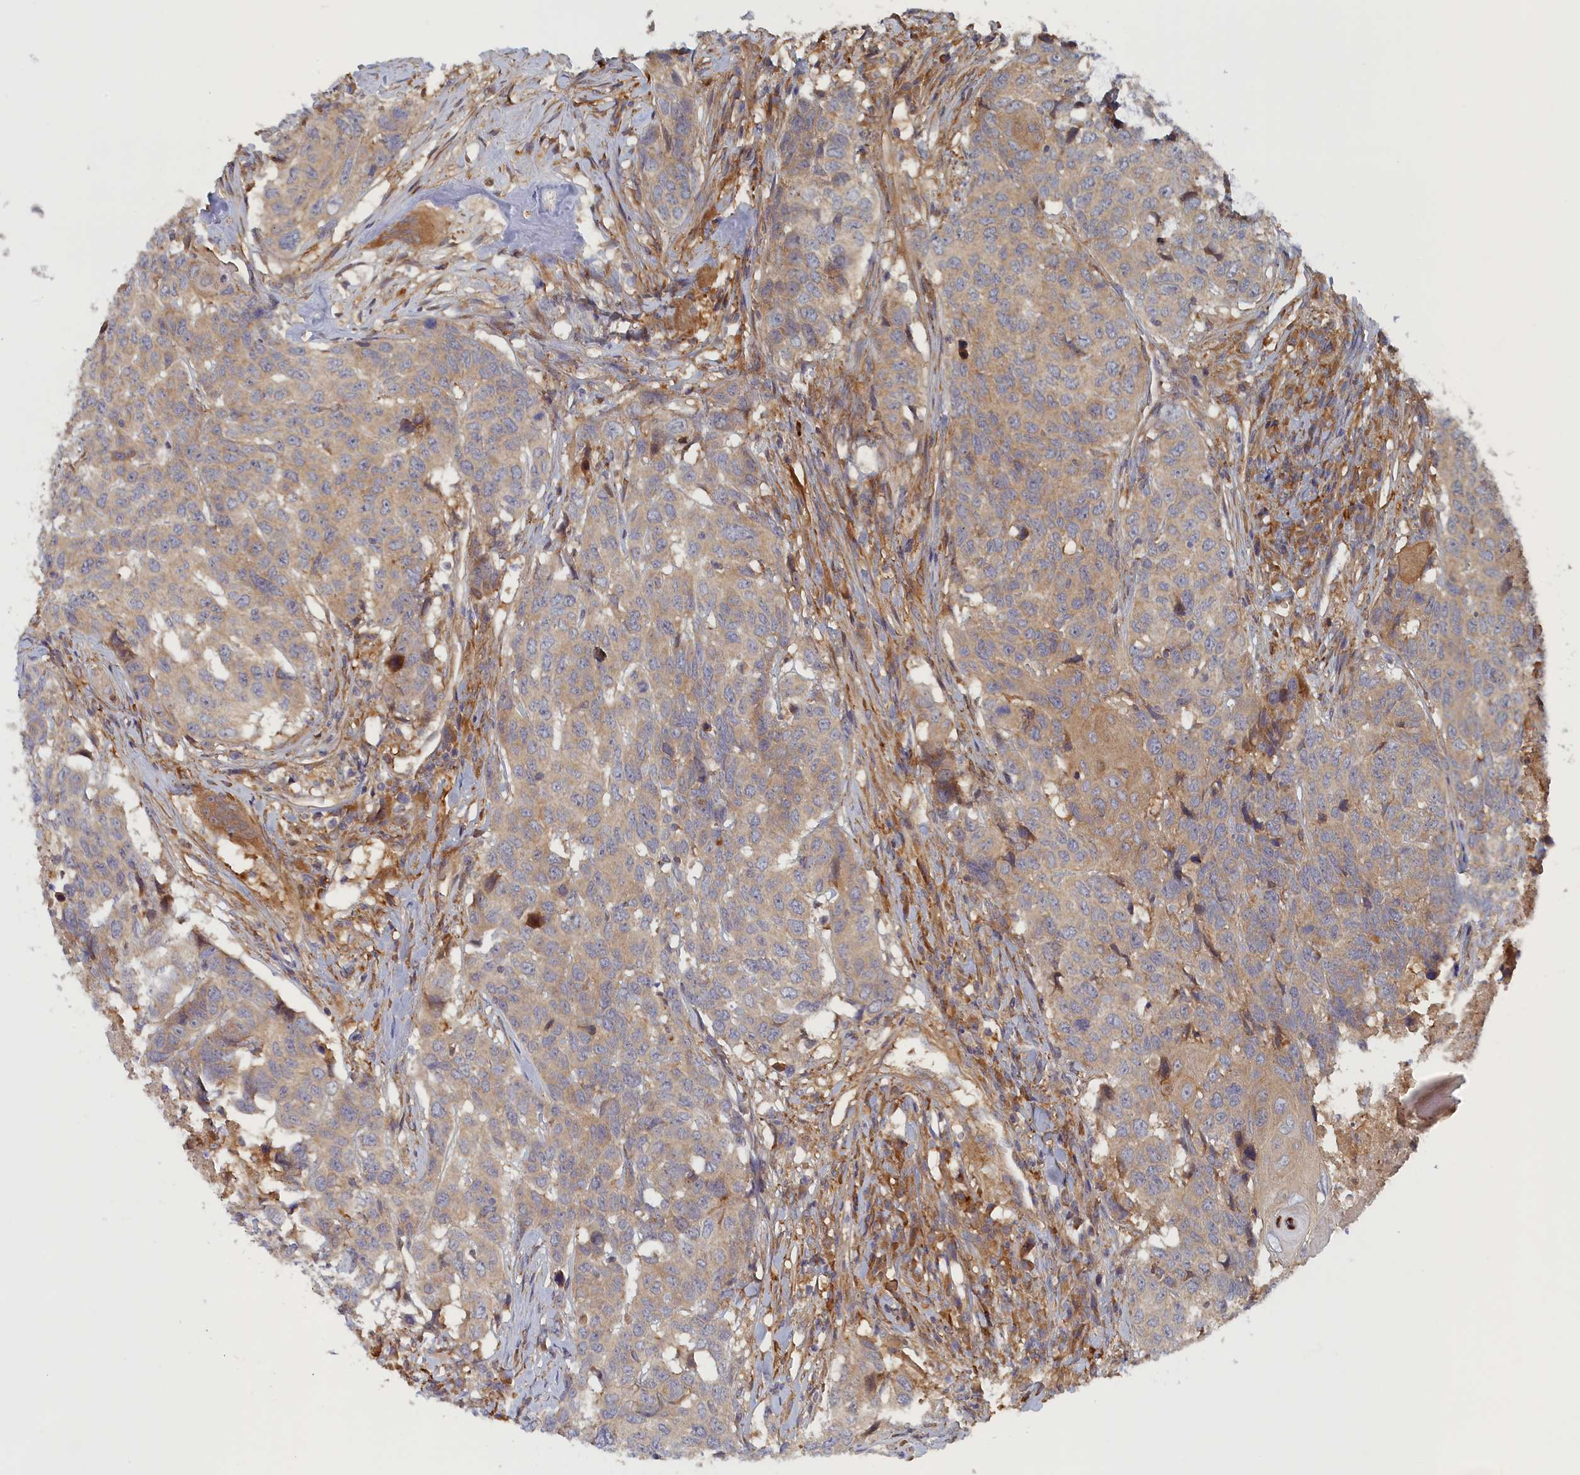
{"staining": {"intensity": "weak", "quantity": "<25%", "location": "cytoplasmic/membranous"}, "tissue": "head and neck cancer", "cell_type": "Tumor cells", "image_type": "cancer", "snomed": [{"axis": "morphology", "description": "Squamous cell carcinoma, NOS"}, {"axis": "topography", "description": "Head-Neck"}], "caption": "DAB immunohistochemical staining of head and neck squamous cell carcinoma reveals no significant positivity in tumor cells. The staining is performed using DAB (3,3'-diaminobenzidine) brown chromogen with nuclei counter-stained in using hematoxylin.", "gene": "TMEM196", "patient": {"sex": "male", "age": 66}}